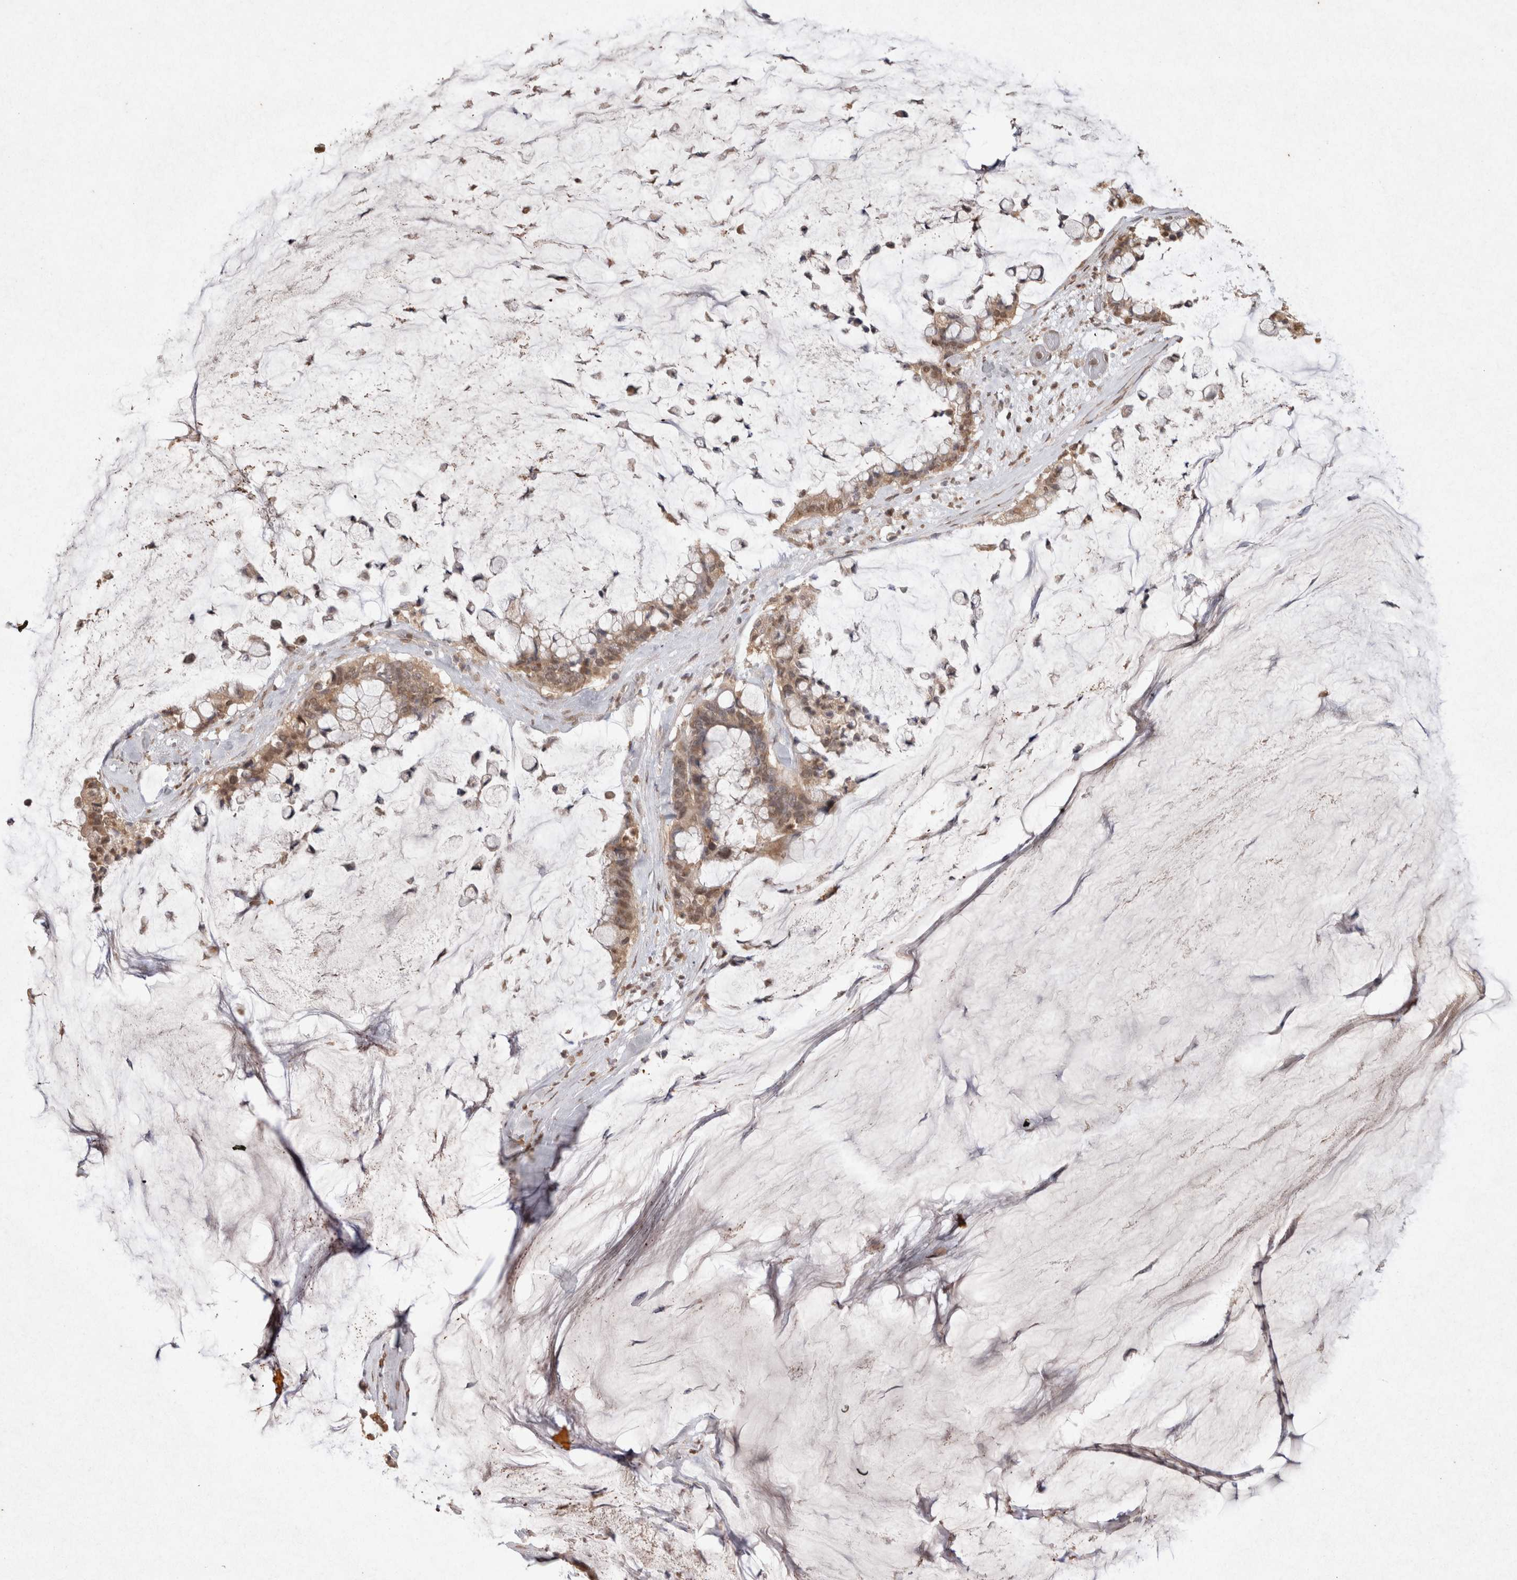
{"staining": {"intensity": "weak", "quantity": ">75%", "location": "cytoplasmic/membranous,nuclear"}, "tissue": "pancreatic cancer", "cell_type": "Tumor cells", "image_type": "cancer", "snomed": [{"axis": "morphology", "description": "Adenocarcinoma, NOS"}, {"axis": "topography", "description": "Pancreas"}], "caption": "Brown immunohistochemical staining in adenocarcinoma (pancreatic) exhibits weak cytoplasmic/membranous and nuclear staining in about >75% of tumor cells. The protein is stained brown, and the nuclei are stained in blue (DAB IHC with brightfield microscopy, high magnification).", "gene": "MLX", "patient": {"sex": "male", "age": 41}}